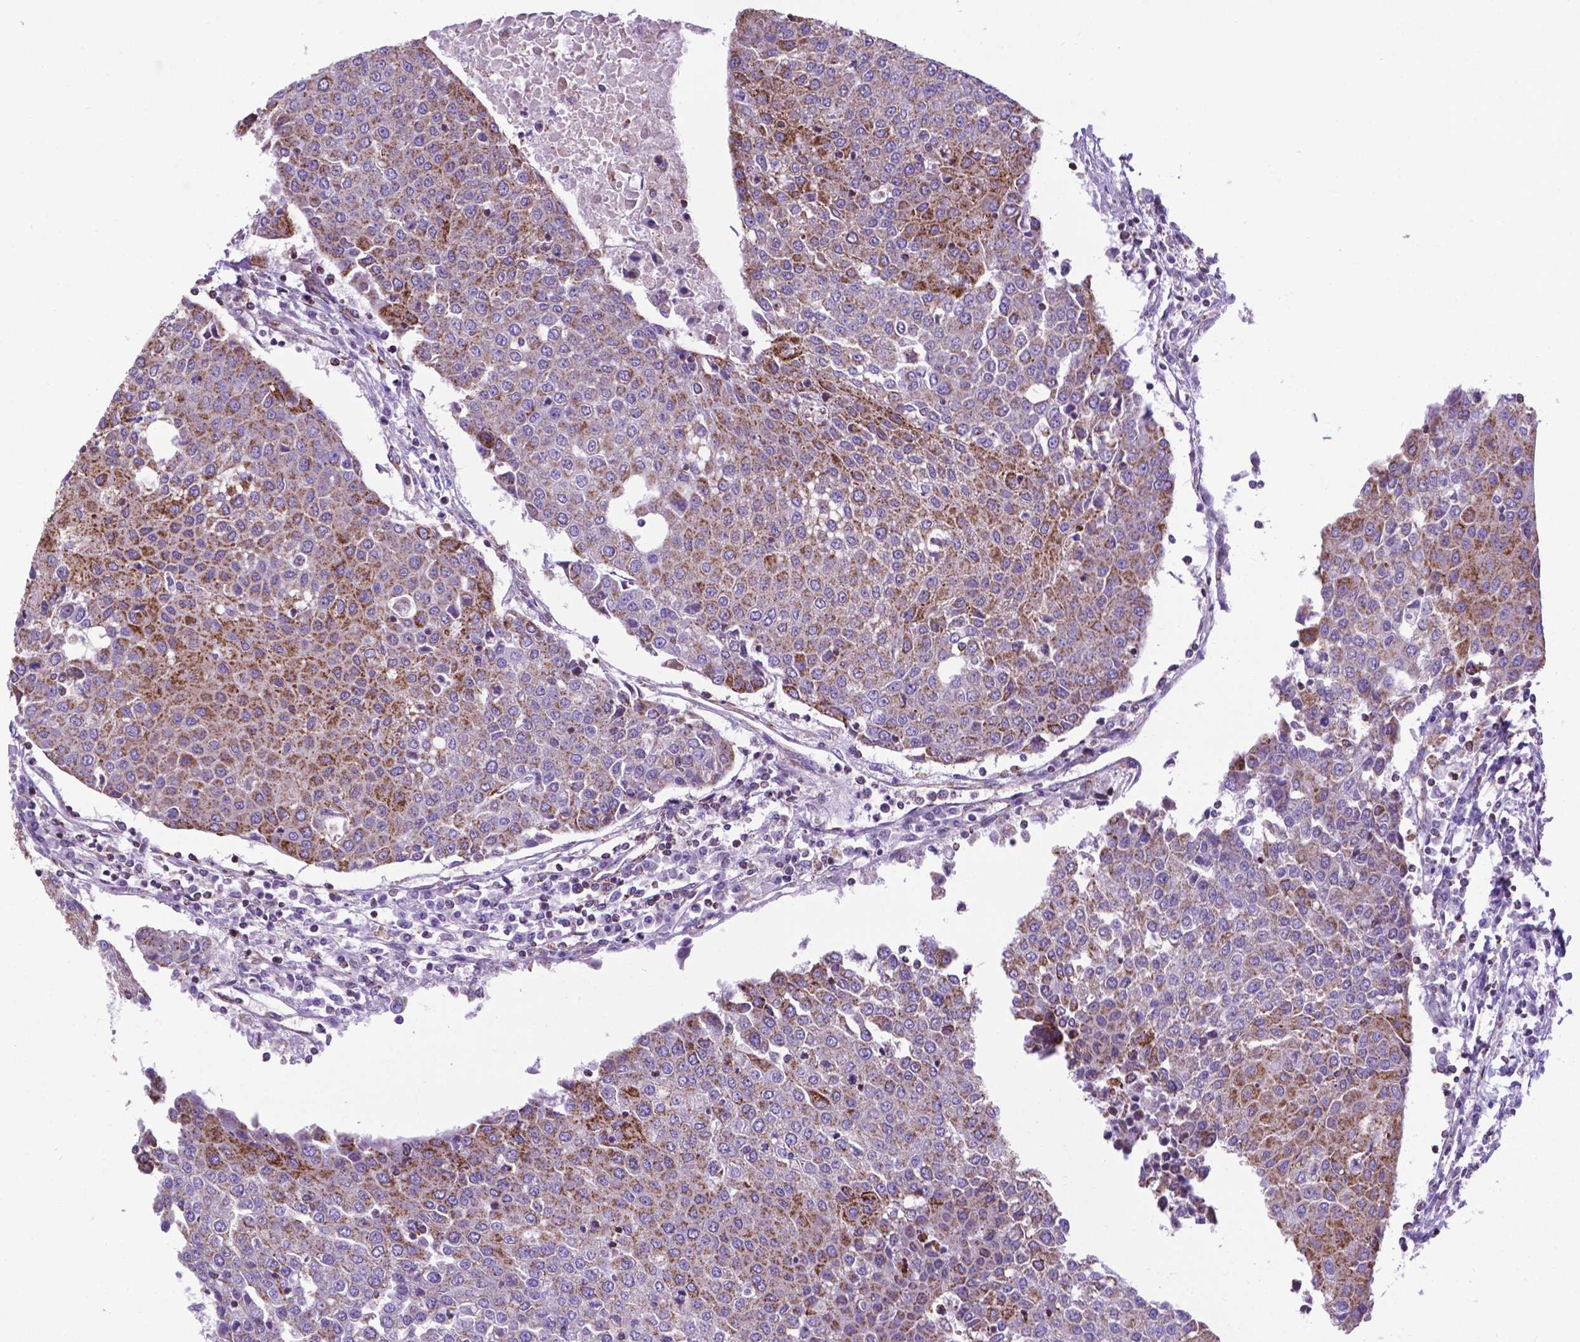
{"staining": {"intensity": "moderate", "quantity": "25%-75%", "location": "cytoplasmic/membranous"}, "tissue": "urothelial cancer", "cell_type": "Tumor cells", "image_type": "cancer", "snomed": [{"axis": "morphology", "description": "Urothelial carcinoma, High grade"}, {"axis": "topography", "description": "Urinary bladder"}], "caption": "Protein staining exhibits moderate cytoplasmic/membranous positivity in about 25%-75% of tumor cells in urothelial cancer.", "gene": "POU3F3", "patient": {"sex": "female", "age": 85}}